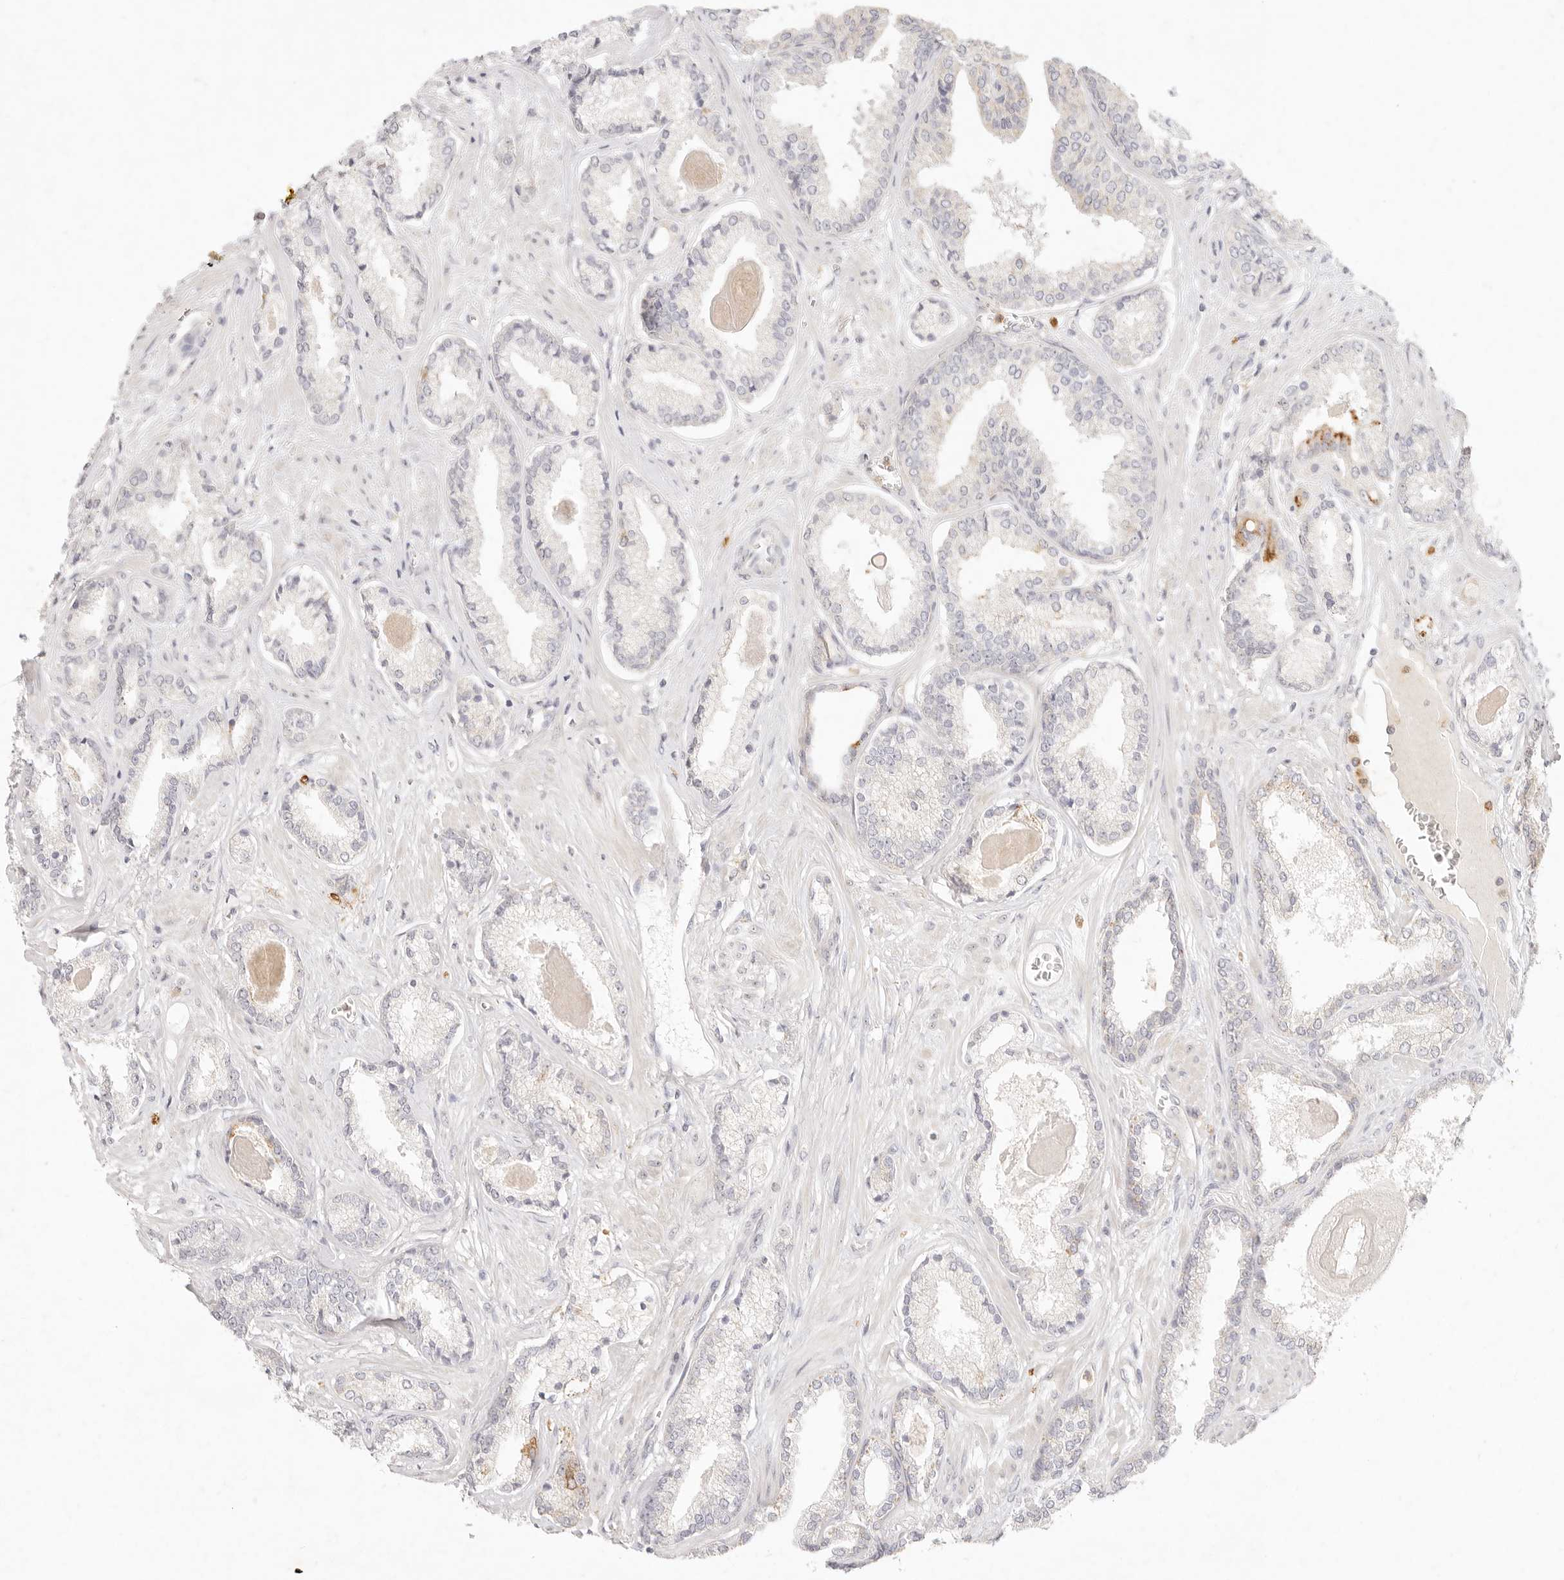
{"staining": {"intensity": "moderate", "quantity": "<25%", "location": "cytoplasmic/membranous"}, "tissue": "prostate cancer", "cell_type": "Tumor cells", "image_type": "cancer", "snomed": [{"axis": "morphology", "description": "Adenocarcinoma, Low grade"}, {"axis": "topography", "description": "Prostate"}], "caption": "Prostate cancer stained for a protein exhibits moderate cytoplasmic/membranous positivity in tumor cells.", "gene": "GPR84", "patient": {"sex": "male", "age": 70}}